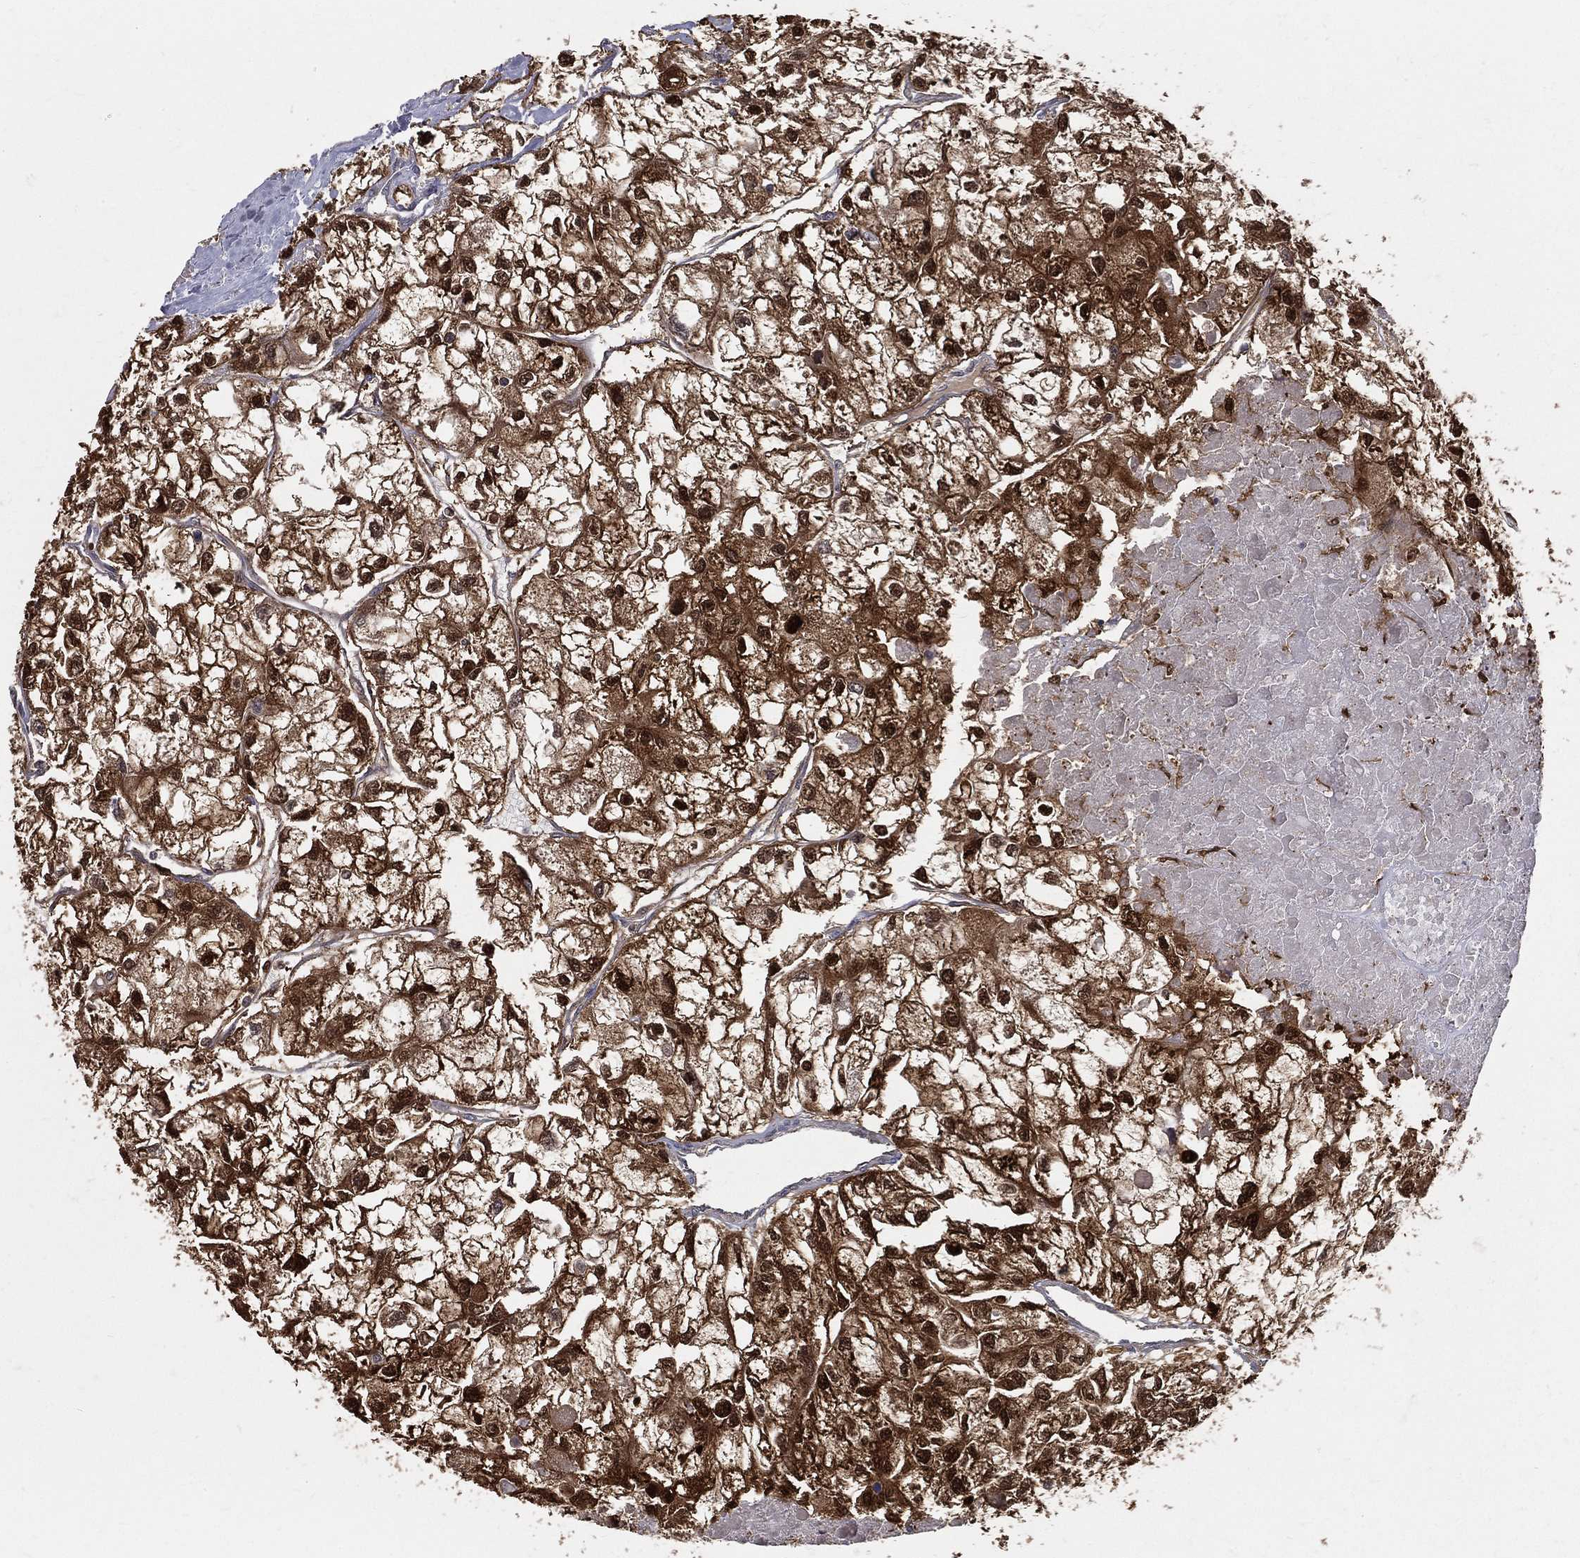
{"staining": {"intensity": "strong", "quantity": ">75%", "location": "cytoplasmic/membranous,nuclear"}, "tissue": "renal cancer", "cell_type": "Tumor cells", "image_type": "cancer", "snomed": [{"axis": "morphology", "description": "Adenocarcinoma, NOS"}, {"axis": "topography", "description": "Kidney"}], "caption": "Adenocarcinoma (renal) tissue displays strong cytoplasmic/membranous and nuclear positivity in about >75% of tumor cells", "gene": "ENO1", "patient": {"sex": "male", "age": 56}}